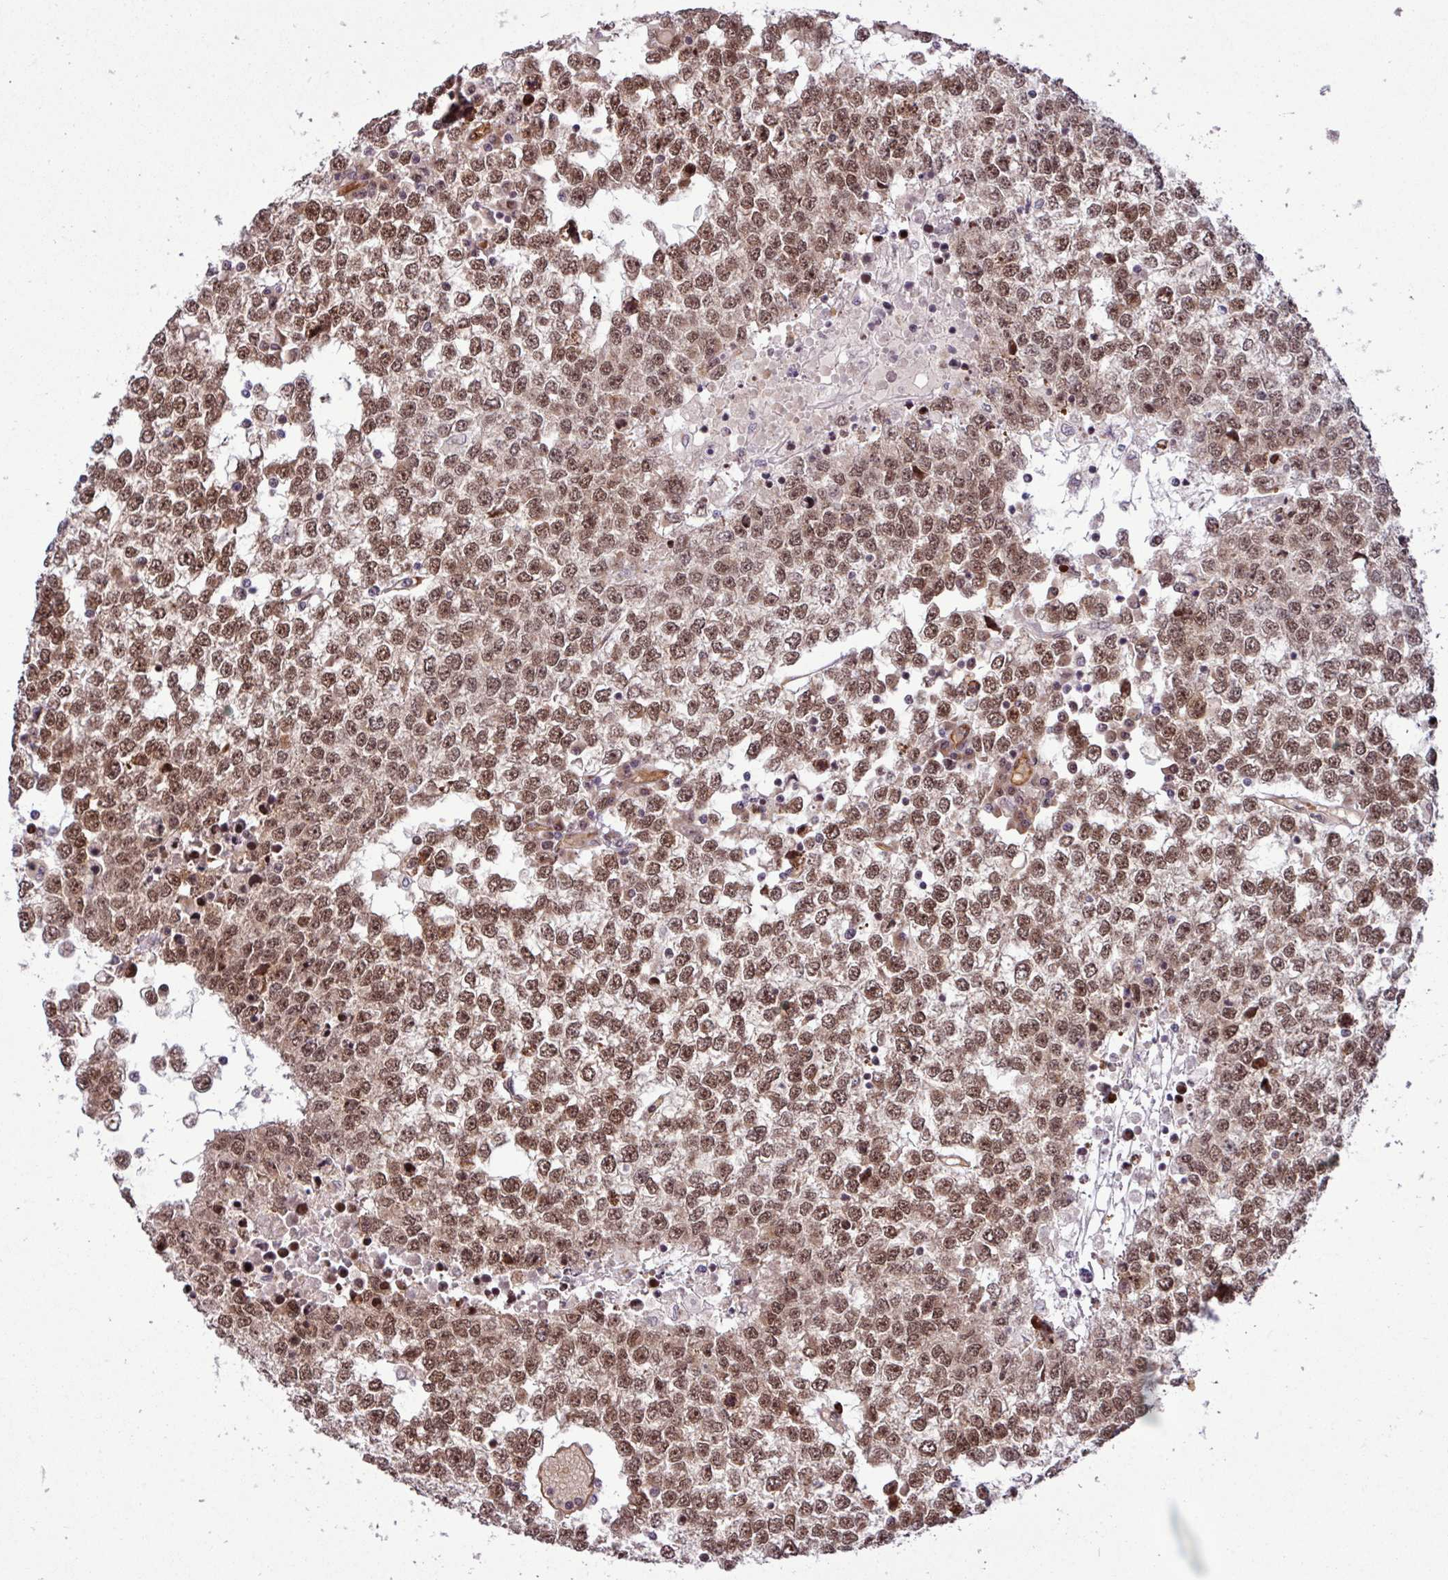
{"staining": {"intensity": "moderate", "quantity": ">75%", "location": "nuclear"}, "tissue": "testis cancer", "cell_type": "Tumor cells", "image_type": "cancer", "snomed": [{"axis": "morphology", "description": "Seminoma, NOS"}, {"axis": "topography", "description": "Testis"}], "caption": "Protein staining shows moderate nuclear expression in approximately >75% of tumor cells in testis cancer. The protein of interest is stained brown, and the nuclei are stained in blue (DAB (3,3'-diaminobenzidine) IHC with brightfield microscopy, high magnification).", "gene": "C7orf50", "patient": {"sex": "male", "age": 65}}